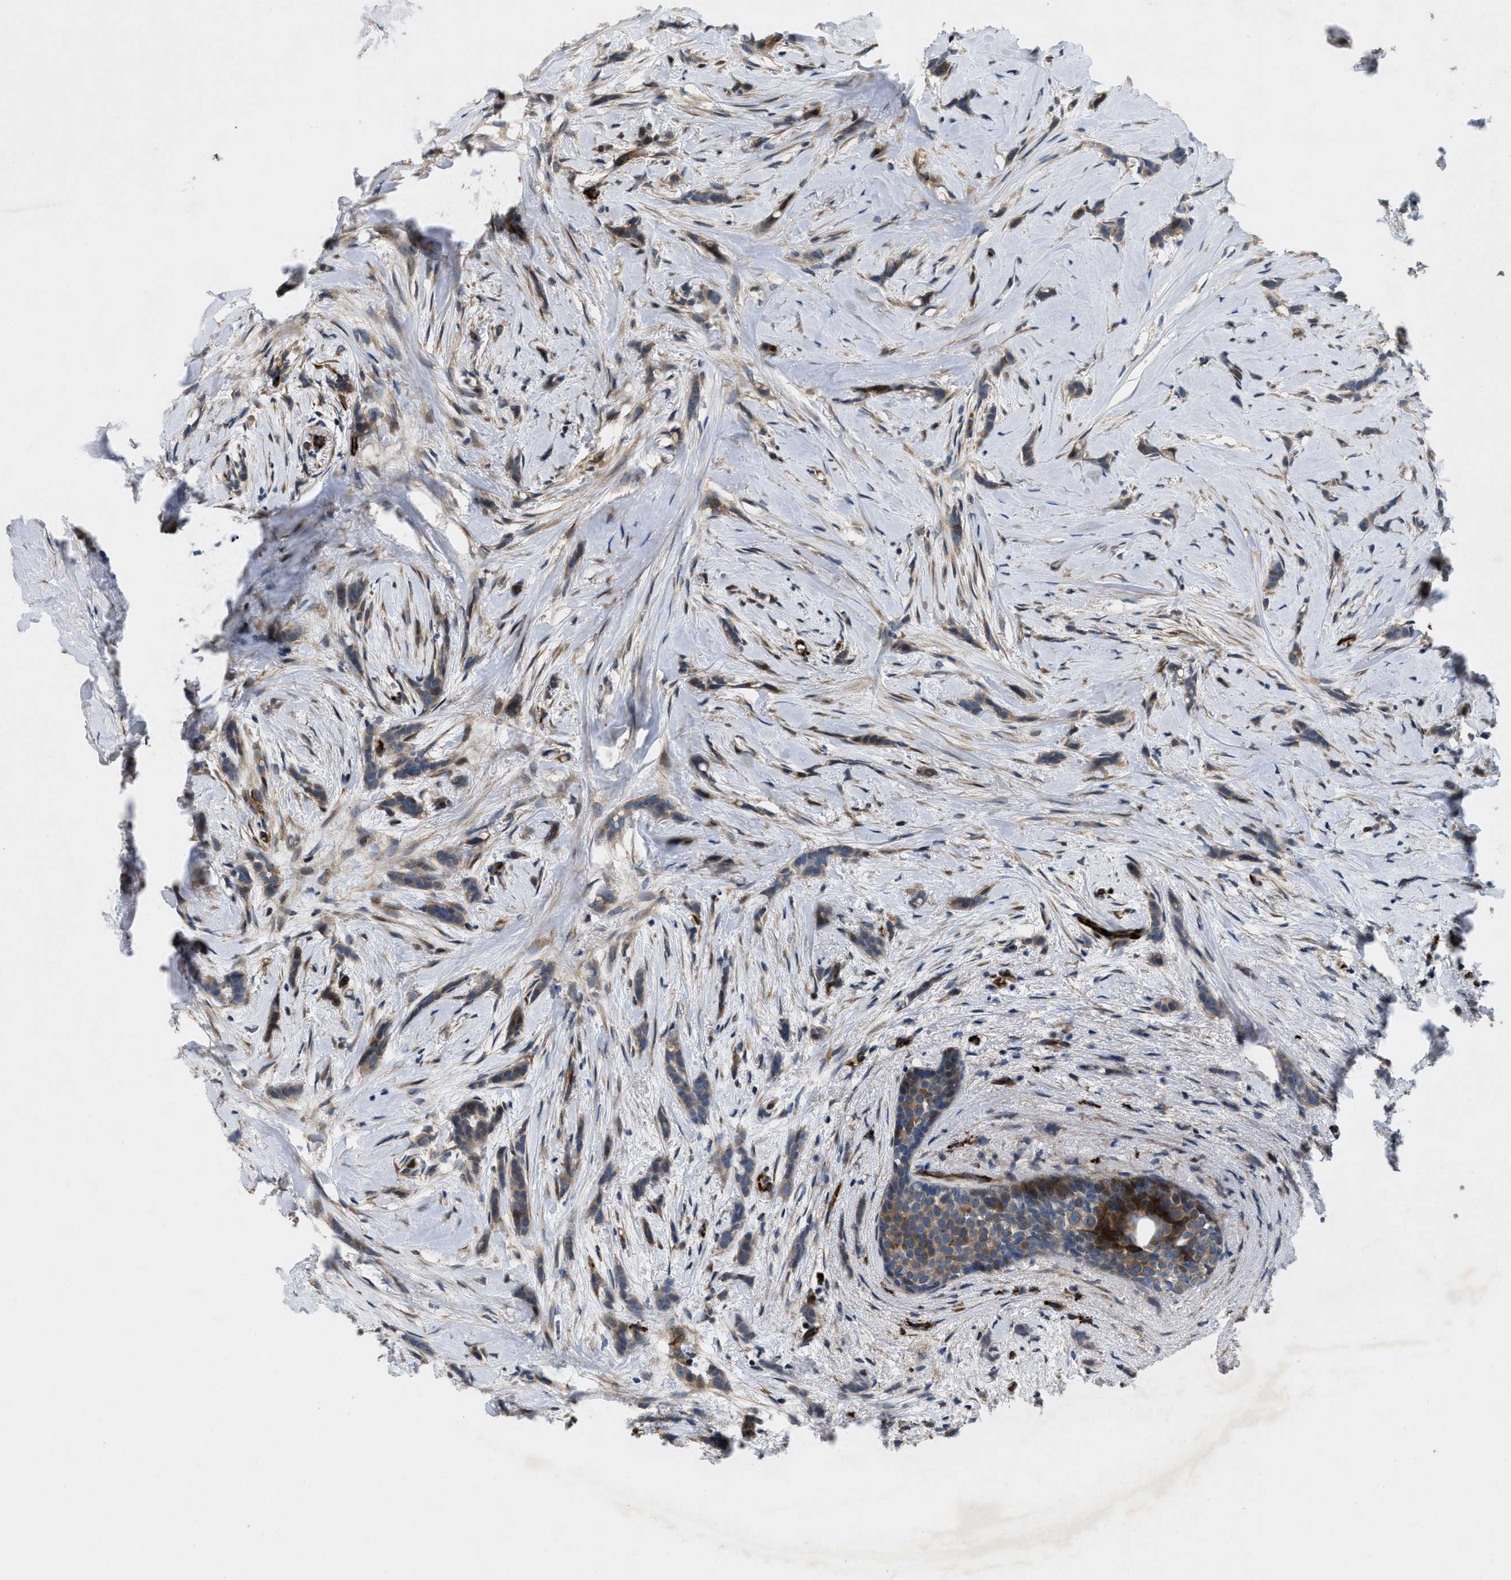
{"staining": {"intensity": "weak", "quantity": ">75%", "location": "cytoplasmic/membranous"}, "tissue": "breast cancer", "cell_type": "Tumor cells", "image_type": "cancer", "snomed": [{"axis": "morphology", "description": "Lobular carcinoma, in situ"}, {"axis": "morphology", "description": "Lobular carcinoma"}, {"axis": "topography", "description": "Breast"}], "caption": "Weak cytoplasmic/membranous positivity is appreciated in about >75% of tumor cells in breast cancer. The protein of interest is stained brown, and the nuclei are stained in blue (DAB IHC with brightfield microscopy, high magnification).", "gene": "HSPA12B", "patient": {"sex": "female", "age": 41}}